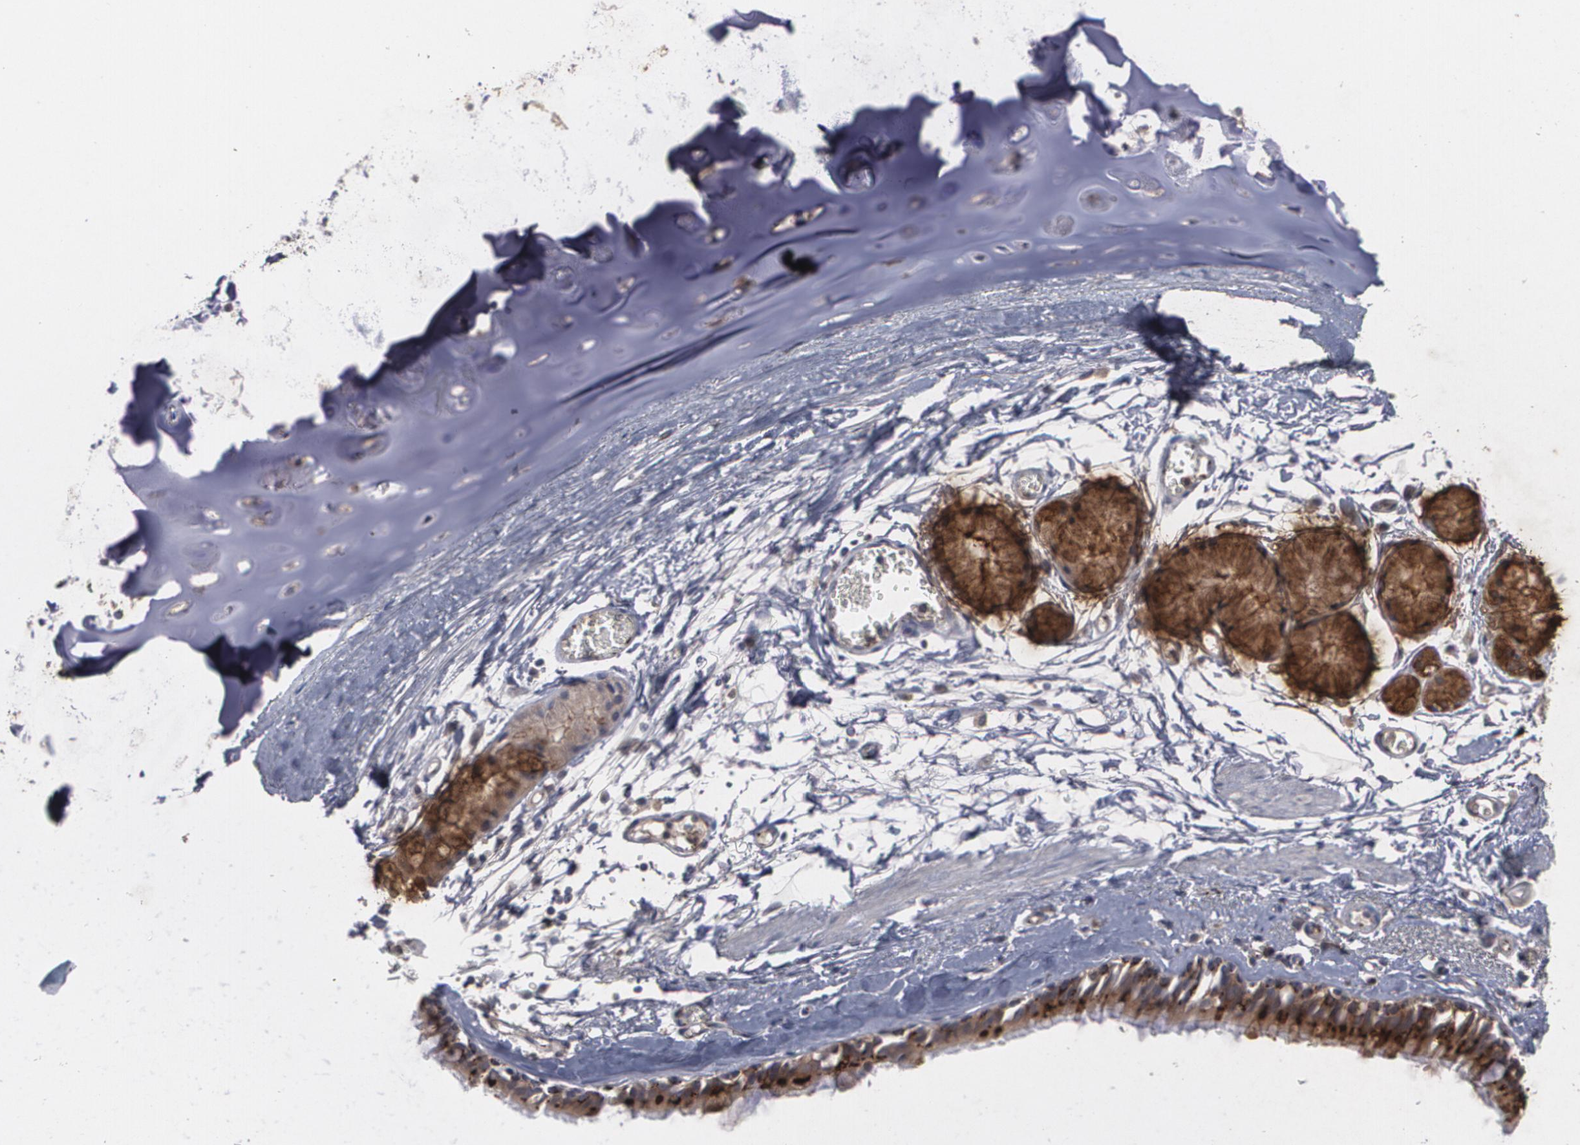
{"staining": {"intensity": "strong", "quantity": ">75%", "location": "cytoplasmic/membranous"}, "tissue": "bronchus", "cell_type": "Respiratory epithelial cells", "image_type": "normal", "snomed": [{"axis": "morphology", "description": "Normal tissue, NOS"}, {"axis": "topography", "description": "Bronchus"}, {"axis": "topography", "description": "Lung"}], "caption": "The photomicrograph shows staining of benign bronchus, revealing strong cytoplasmic/membranous protein staining (brown color) within respiratory epithelial cells.", "gene": "HTT", "patient": {"sex": "female", "age": 56}}